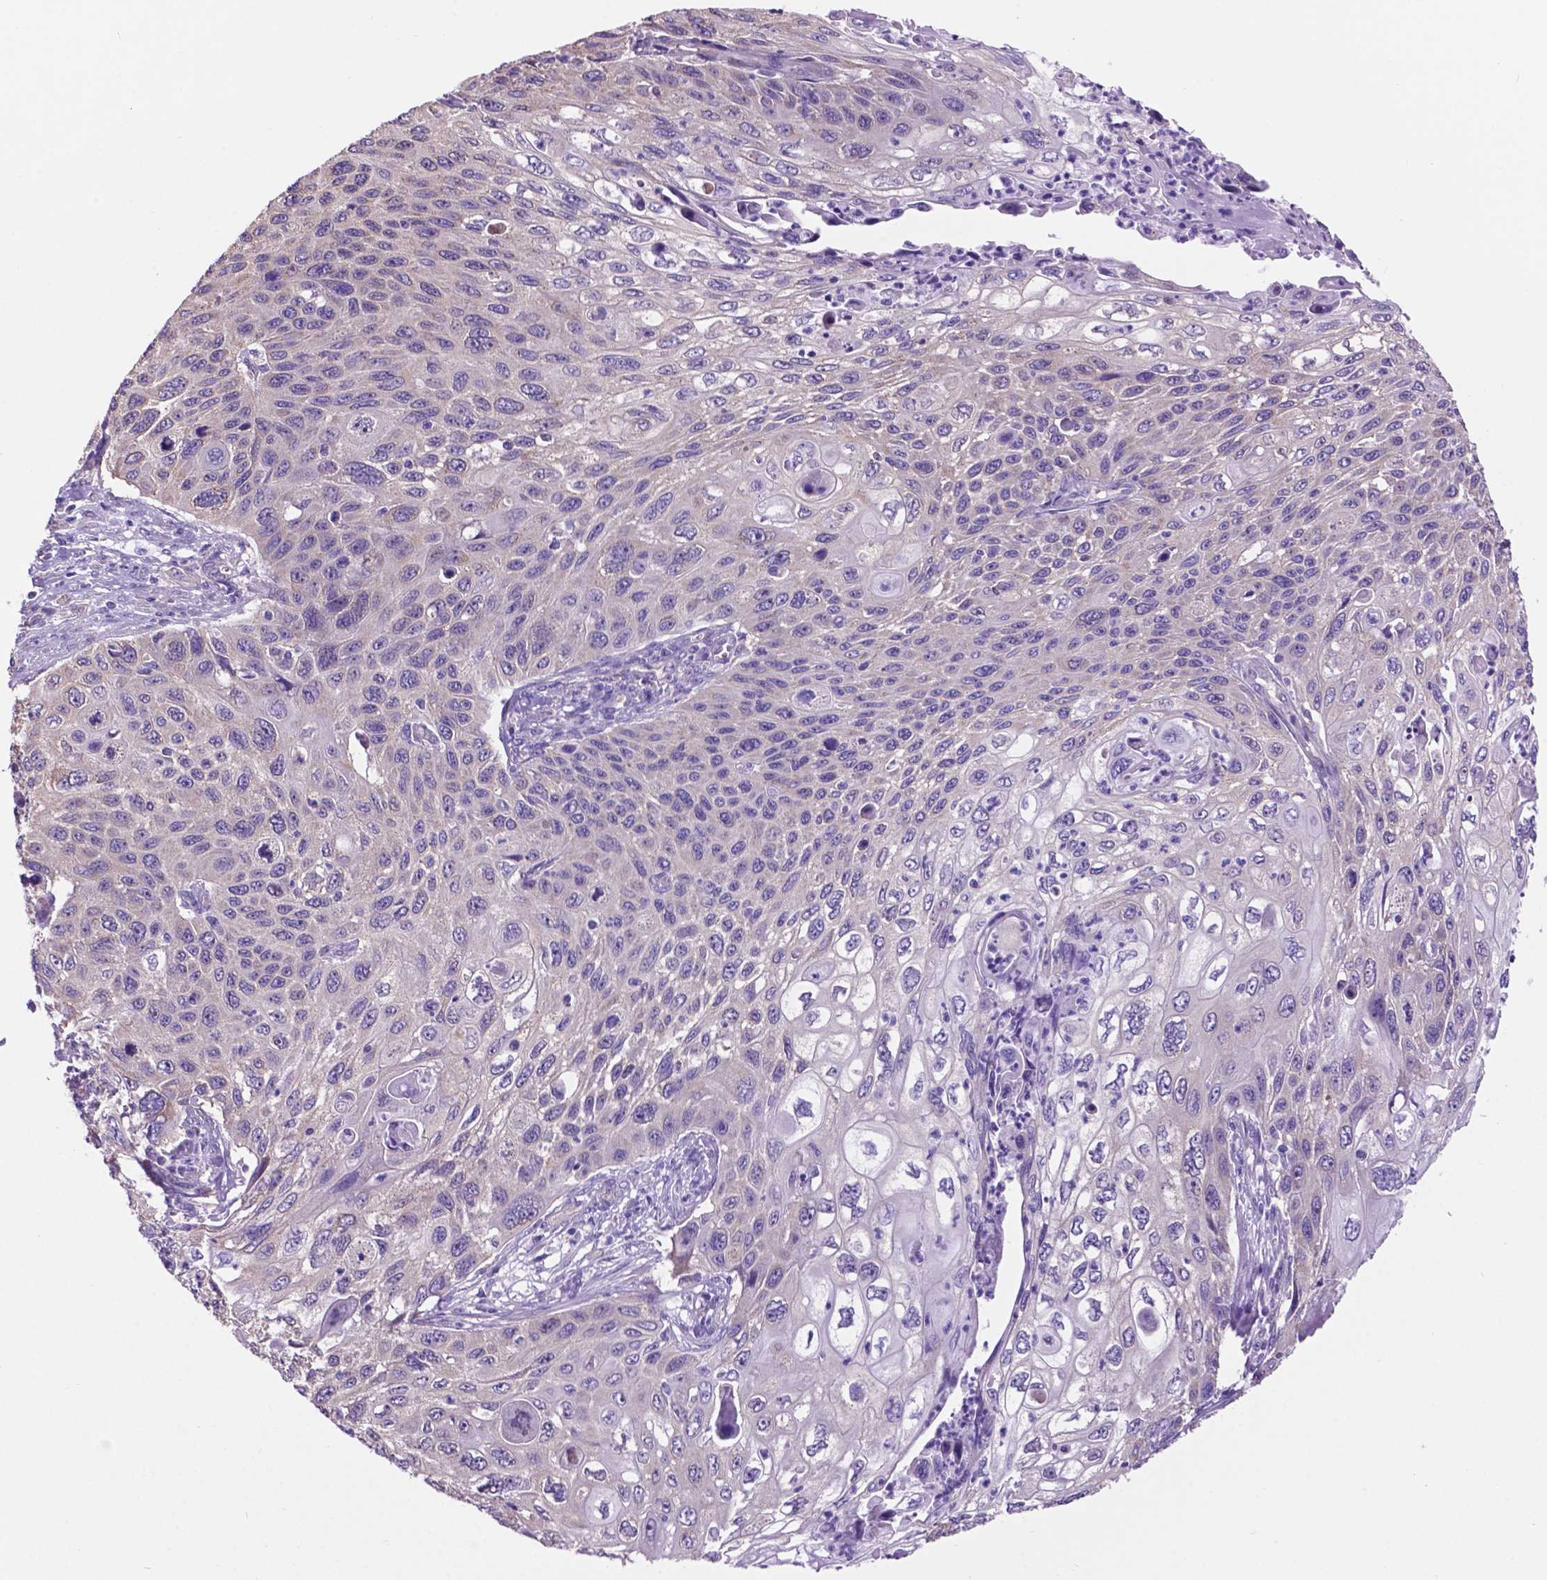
{"staining": {"intensity": "negative", "quantity": "none", "location": "none"}, "tissue": "cervical cancer", "cell_type": "Tumor cells", "image_type": "cancer", "snomed": [{"axis": "morphology", "description": "Squamous cell carcinoma, NOS"}, {"axis": "topography", "description": "Cervix"}], "caption": "This is a image of immunohistochemistry (IHC) staining of cervical squamous cell carcinoma, which shows no positivity in tumor cells.", "gene": "SPDYA", "patient": {"sex": "female", "age": 70}}